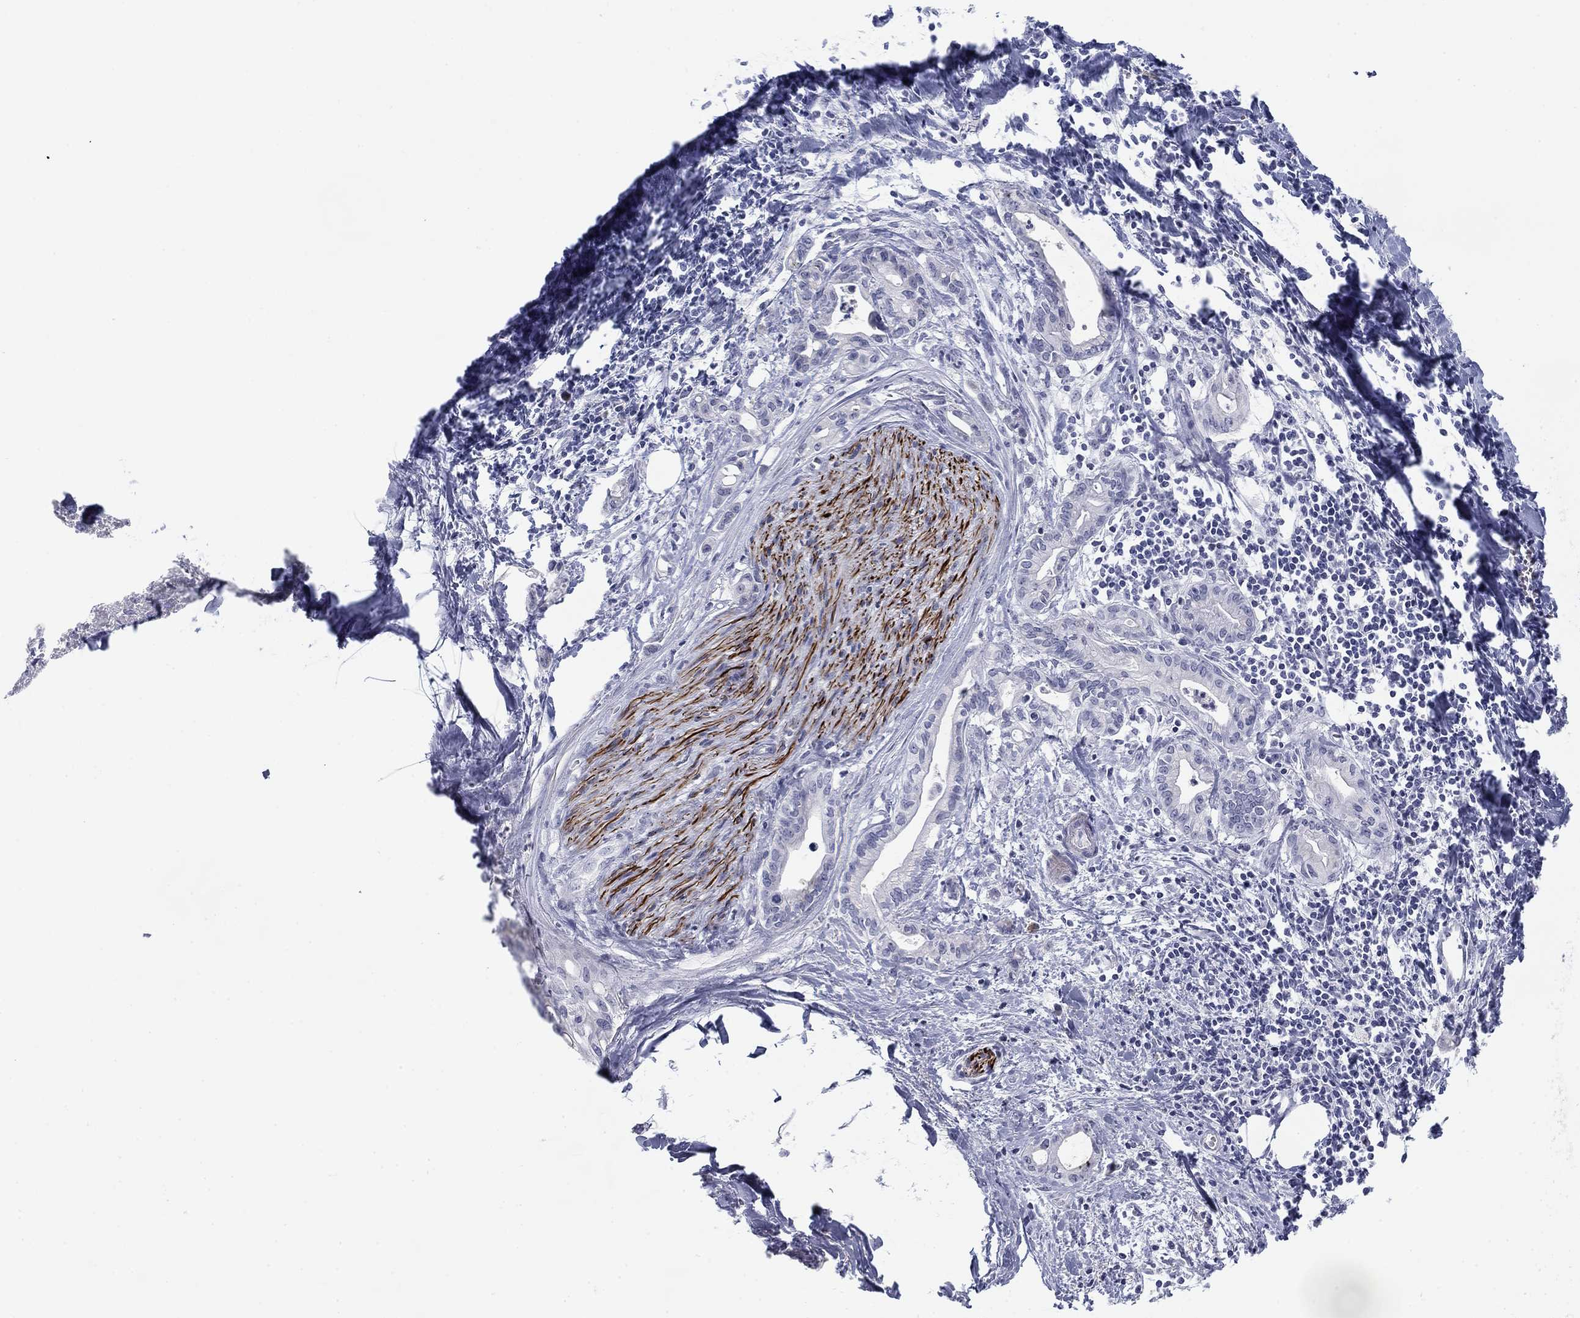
{"staining": {"intensity": "negative", "quantity": "none", "location": "none"}, "tissue": "pancreatic cancer", "cell_type": "Tumor cells", "image_type": "cancer", "snomed": [{"axis": "morphology", "description": "Adenocarcinoma, NOS"}, {"axis": "topography", "description": "Pancreas"}], "caption": "DAB immunohistochemical staining of pancreatic adenocarcinoma displays no significant positivity in tumor cells.", "gene": "PRPH", "patient": {"sex": "male", "age": 71}}